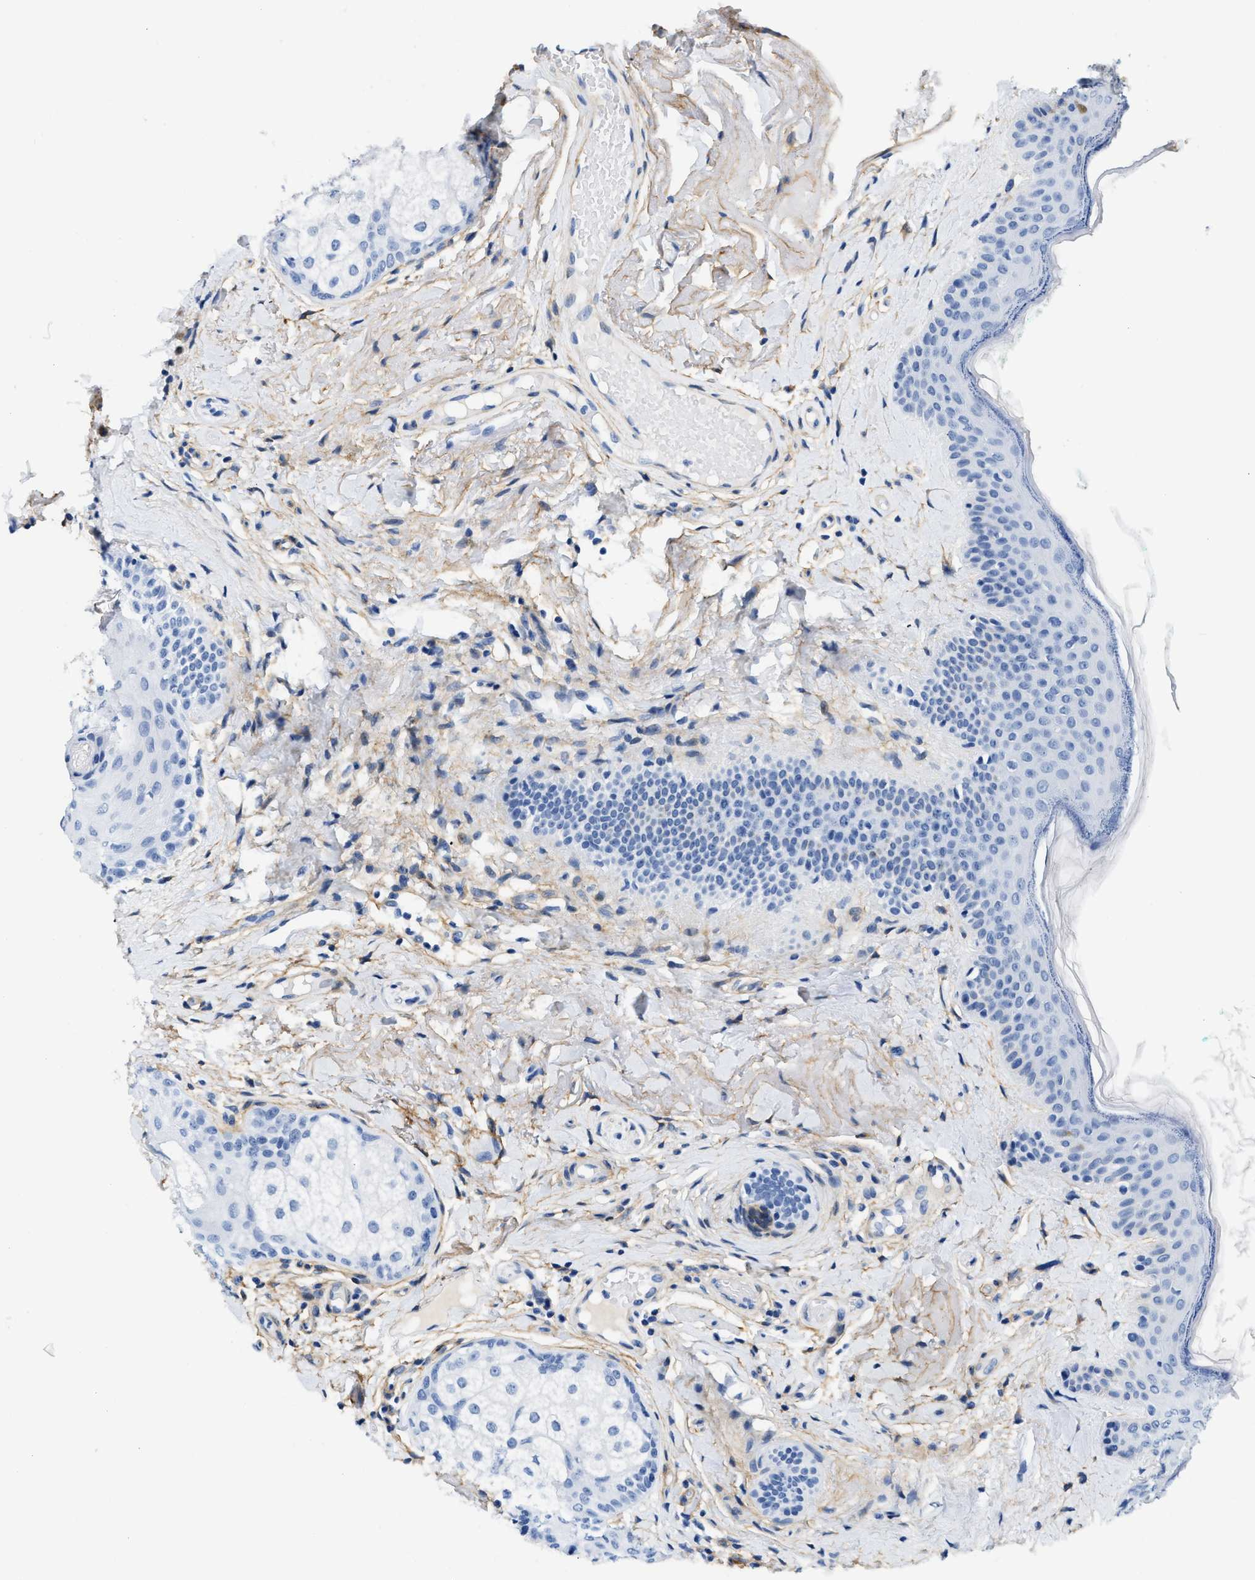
{"staining": {"intensity": "negative", "quantity": "none", "location": "none"}, "tissue": "oral mucosa", "cell_type": "Squamous epithelial cells", "image_type": "normal", "snomed": [{"axis": "morphology", "description": "Normal tissue, NOS"}, {"axis": "topography", "description": "Skin"}, {"axis": "topography", "description": "Oral tissue"}], "caption": "Immunohistochemical staining of unremarkable human oral mucosa shows no significant expression in squamous epithelial cells. (DAB (3,3'-diaminobenzidine) immunohistochemistry, high magnification).", "gene": "PDGFRB", "patient": {"sex": "male", "age": 84}}